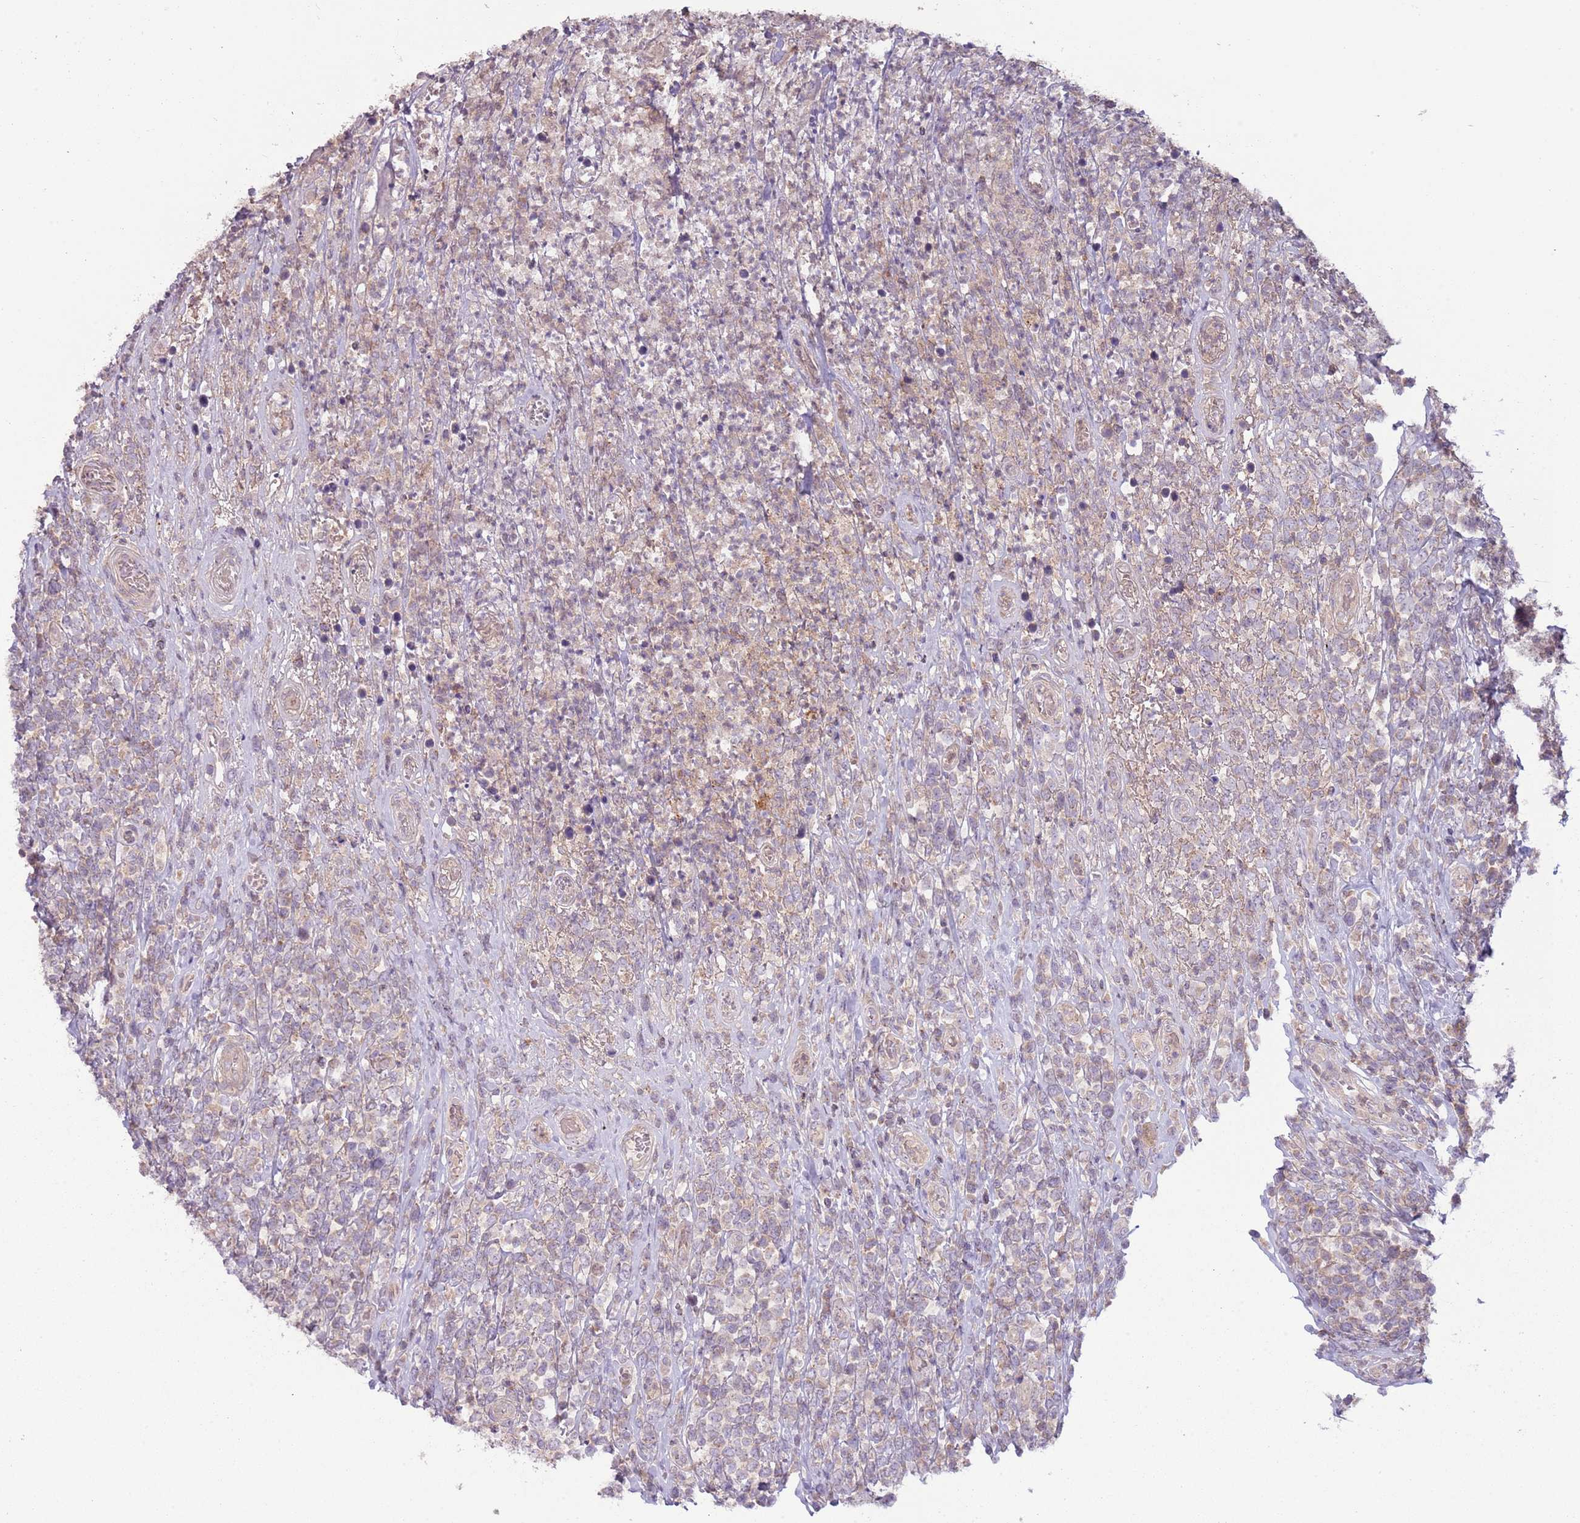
{"staining": {"intensity": "negative", "quantity": "none", "location": "none"}, "tissue": "lymphoma", "cell_type": "Tumor cells", "image_type": "cancer", "snomed": [{"axis": "morphology", "description": "Malignant lymphoma, non-Hodgkin's type, High grade"}, {"axis": "topography", "description": "Soft tissue"}], "caption": "The image exhibits no staining of tumor cells in malignant lymphoma, non-Hodgkin's type (high-grade).", "gene": "DTD2", "patient": {"sex": "female", "age": 56}}